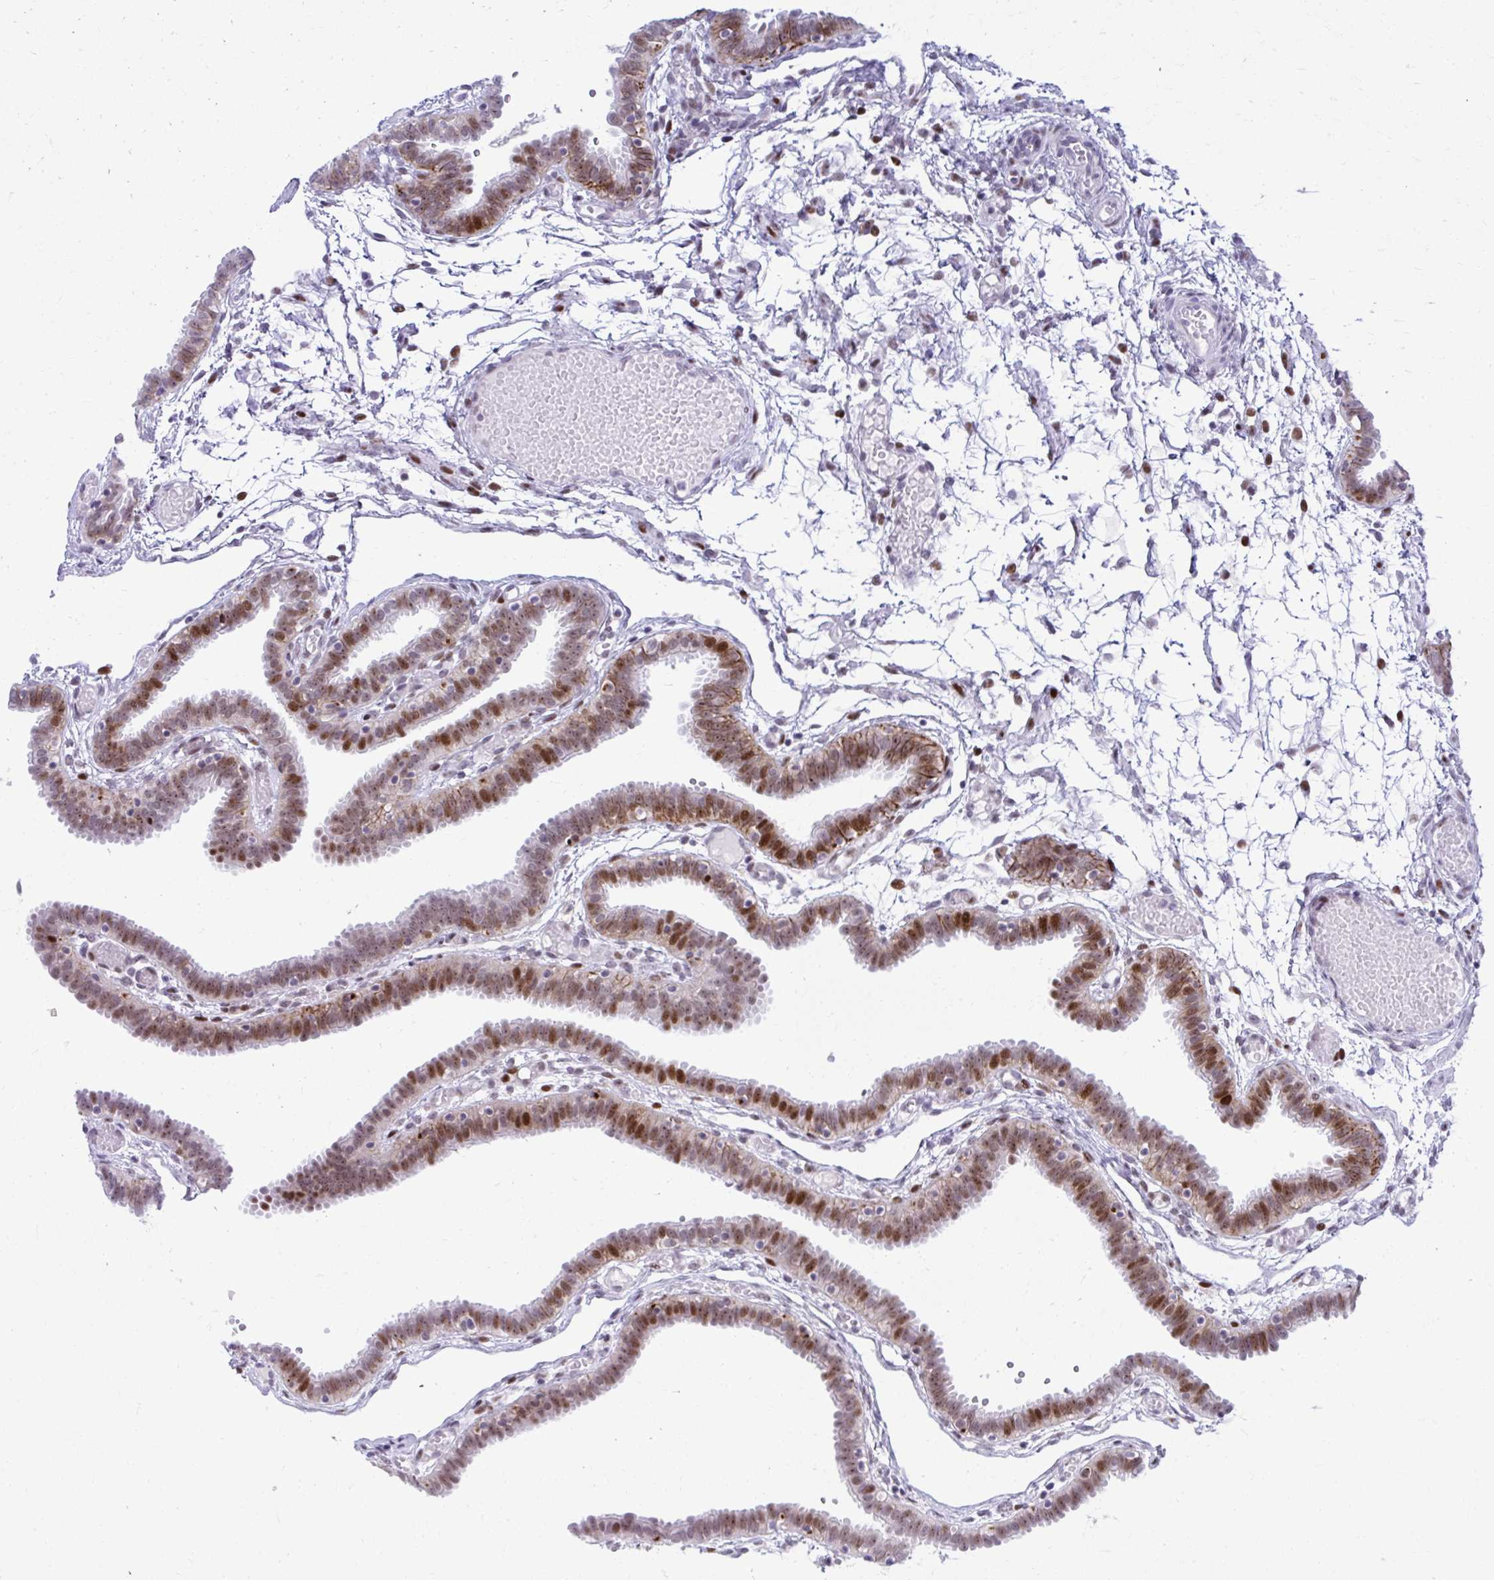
{"staining": {"intensity": "moderate", "quantity": ">75%", "location": "cytoplasmic/membranous,nuclear"}, "tissue": "fallopian tube", "cell_type": "Glandular cells", "image_type": "normal", "snomed": [{"axis": "morphology", "description": "Normal tissue, NOS"}, {"axis": "topography", "description": "Fallopian tube"}], "caption": "IHC of normal fallopian tube reveals medium levels of moderate cytoplasmic/membranous,nuclear positivity in about >75% of glandular cells. (DAB (3,3'-diaminobenzidine) = brown stain, brightfield microscopy at high magnification).", "gene": "GLDN", "patient": {"sex": "female", "age": 37}}